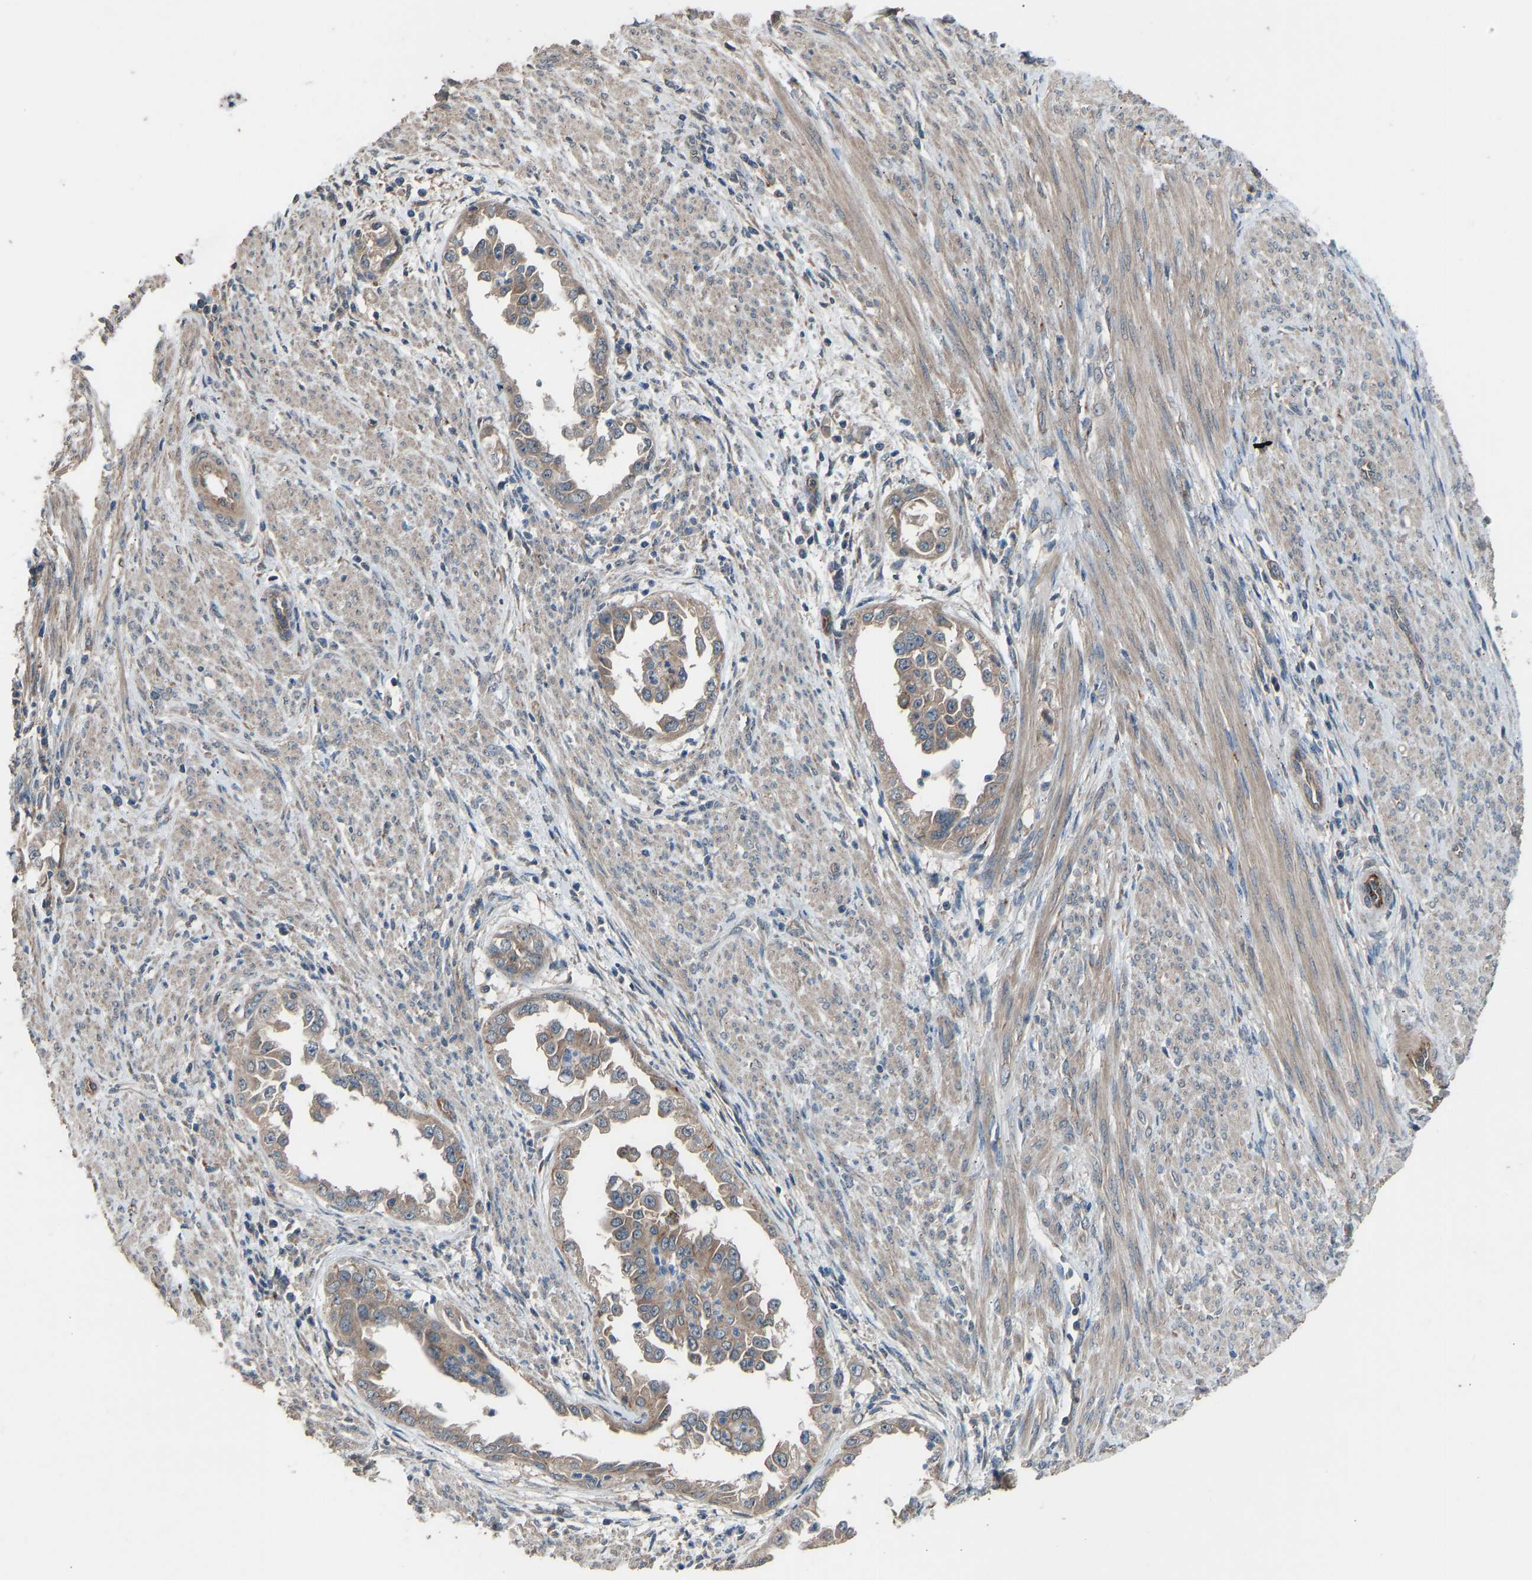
{"staining": {"intensity": "weak", "quantity": ">75%", "location": "cytoplasmic/membranous"}, "tissue": "endometrial cancer", "cell_type": "Tumor cells", "image_type": "cancer", "snomed": [{"axis": "morphology", "description": "Adenocarcinoma, NOS"}, {"axis": "topography", "description": "Endometrium"}], "caption": "IHC image of neoplastic tissue: adenocarcinoma (endometrial) stained using immunohistochemistry displays low levels of weak protein expression localized specifically in the cytoplasmic/membranous of tumor cells, appearing as a cytoplasmic/membranous brown color.", "gene": "SLC43A1", "patient": {"sex": "female", "age": 85}}